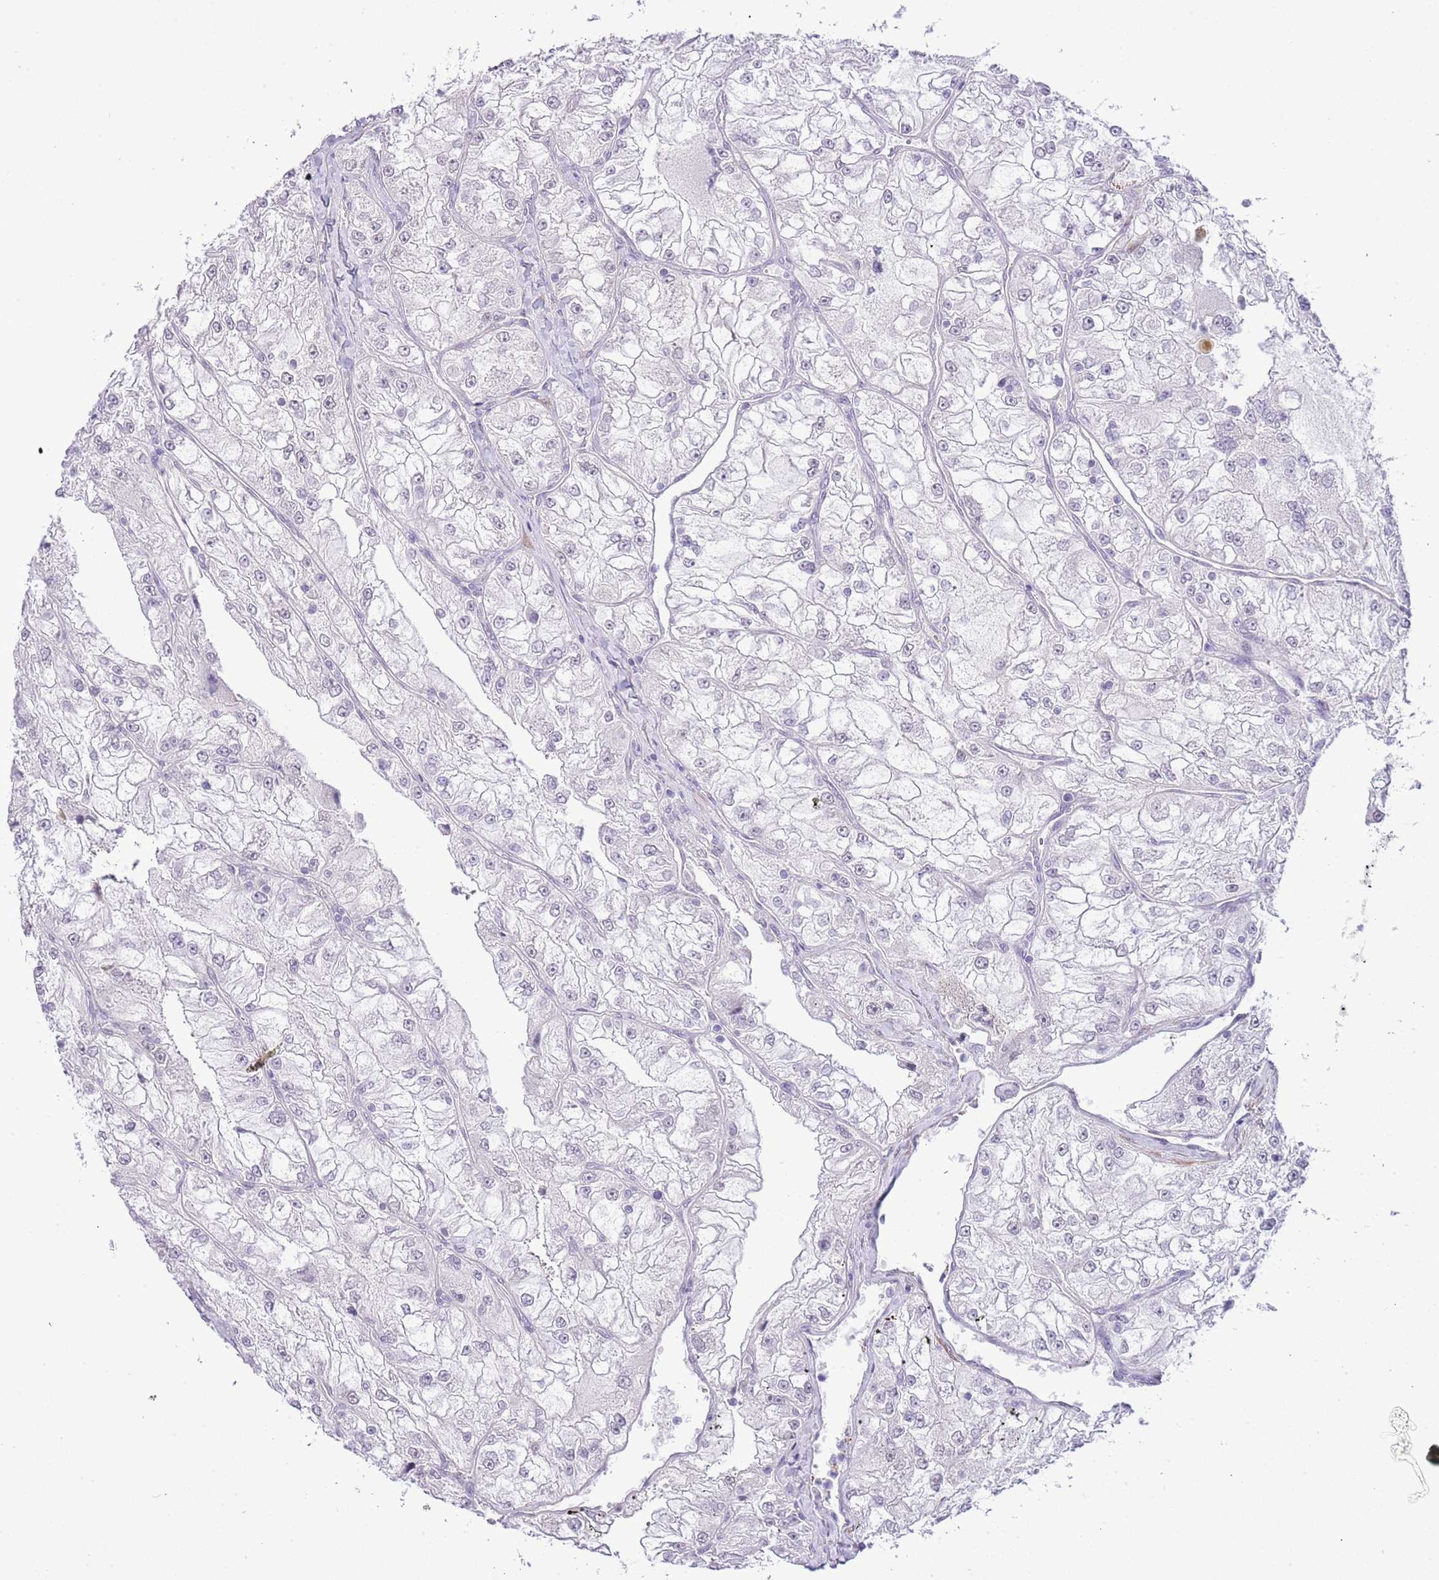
{"staining": {"intensity": "negative", "quantity": "none", "location": "none"}, "tissue": "renal cancer", "cell_type": "Tumor cells", "image_type": "cancer", "snomed": [{"axis": "morphology", "description": "Adenocarcinoma, NOS"}, {"axis": "topography", "description": "Kidney"}], "caption": "Image shows no protein positivity in tumor cells of renal cancer (adenocarcinoma) tissue.", "gene": "MIDN", "patient": {"sex": "female", "age": 72}}